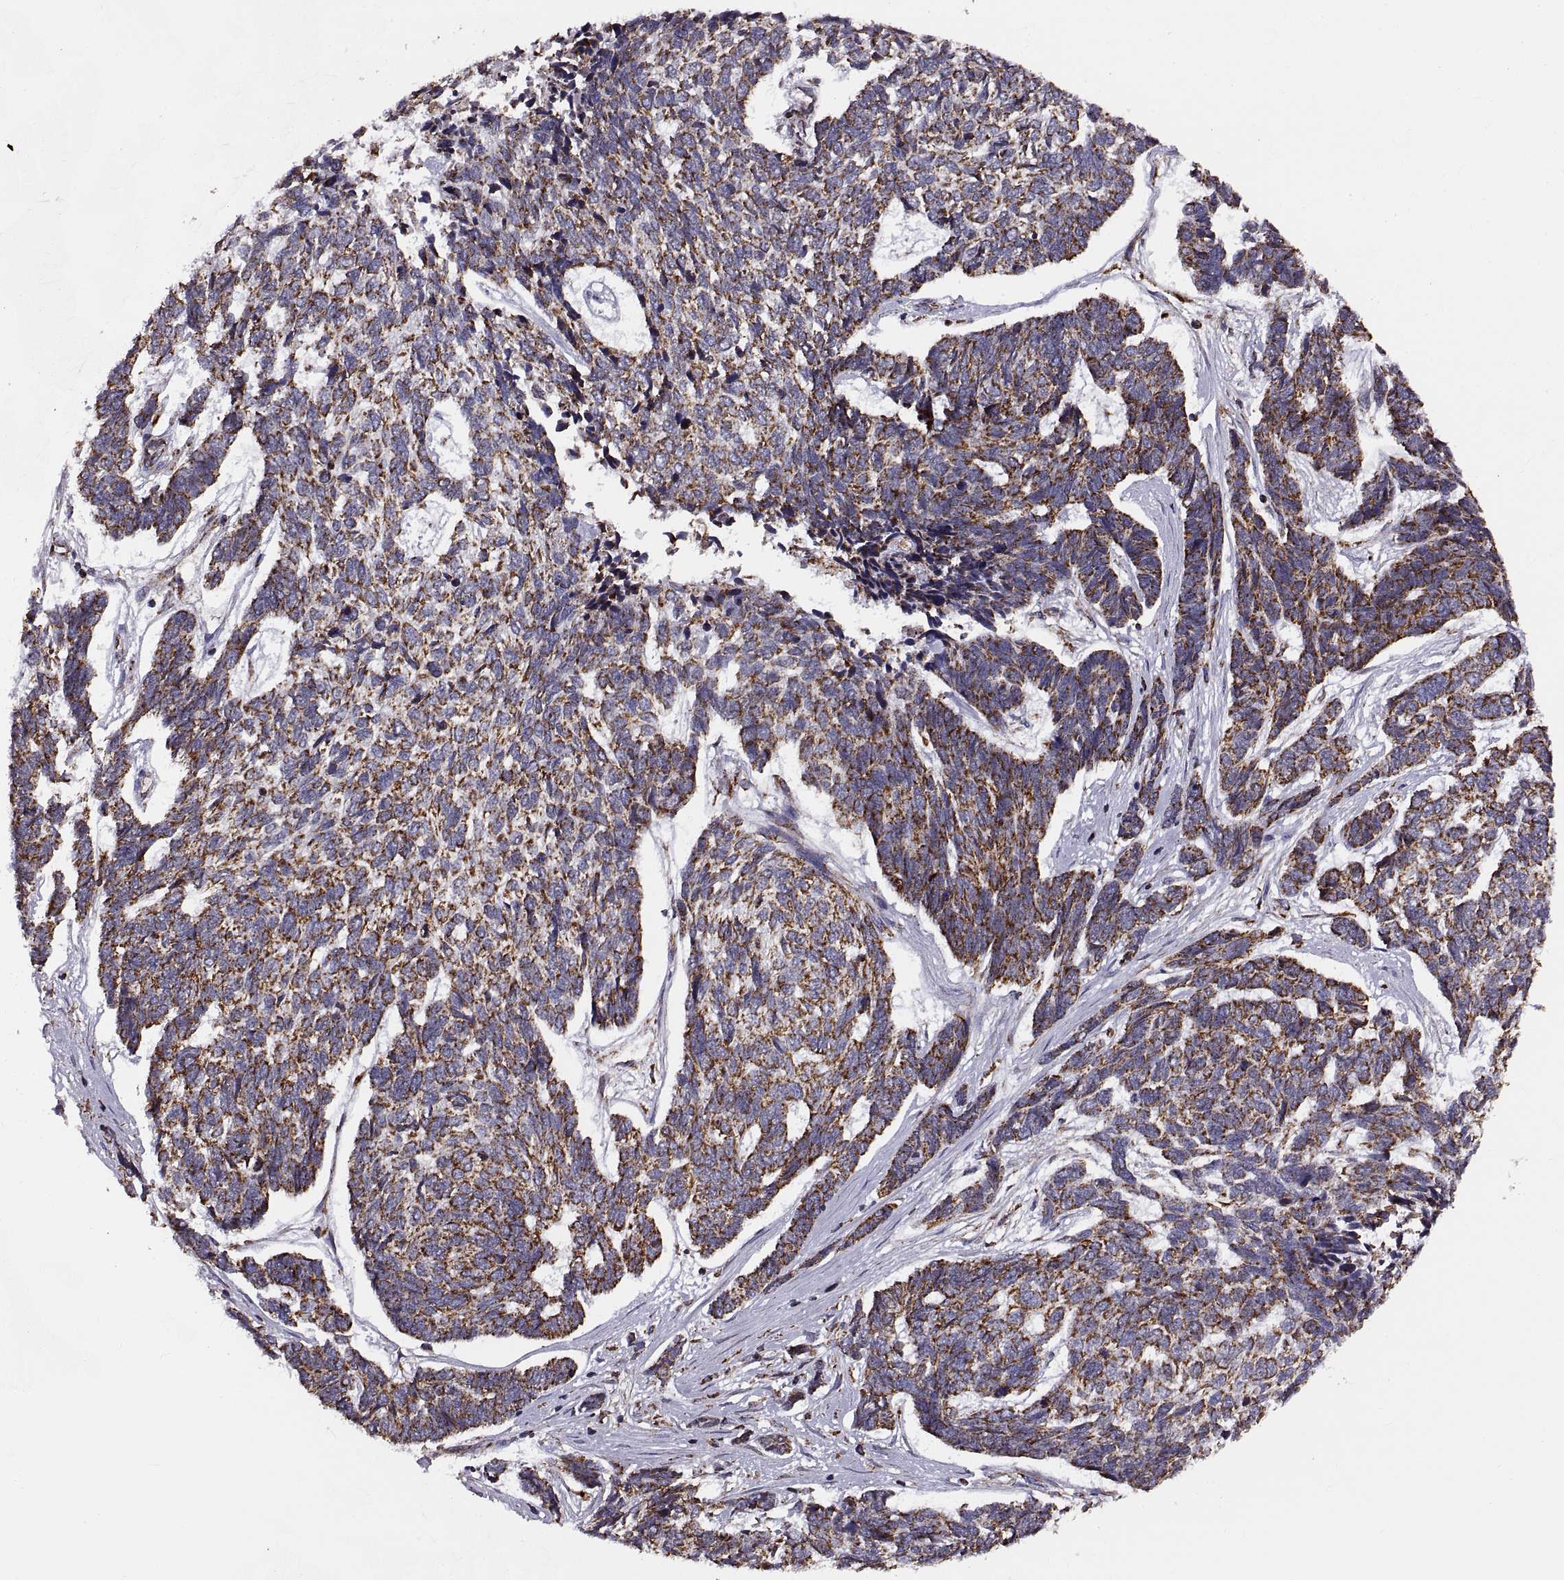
{"staining": {"intensity": "strong", "quantity": ">75%", "location": "cytoplasmic/membranous"}, "tissue": "skin cancer", "cell_type": "Tumor cells", "image_type": "cancer", "snomed": [{"axis": "morphology", "description": "Basal cell carcinoma"}, {"axis": "topography", "description": "Skin"}], "caption": "Skin cancer (basal cell carcinoma) tissue demonstrates strong cytoplasmic/membranous positivity in about >75% of tumor cells (DAB (3,3'-diaminobenzidine) IHC, brown staining for protein, blue staining for nuclei).", "gene": "ARSD", "patient": {"sex": "female", "age": 65}}